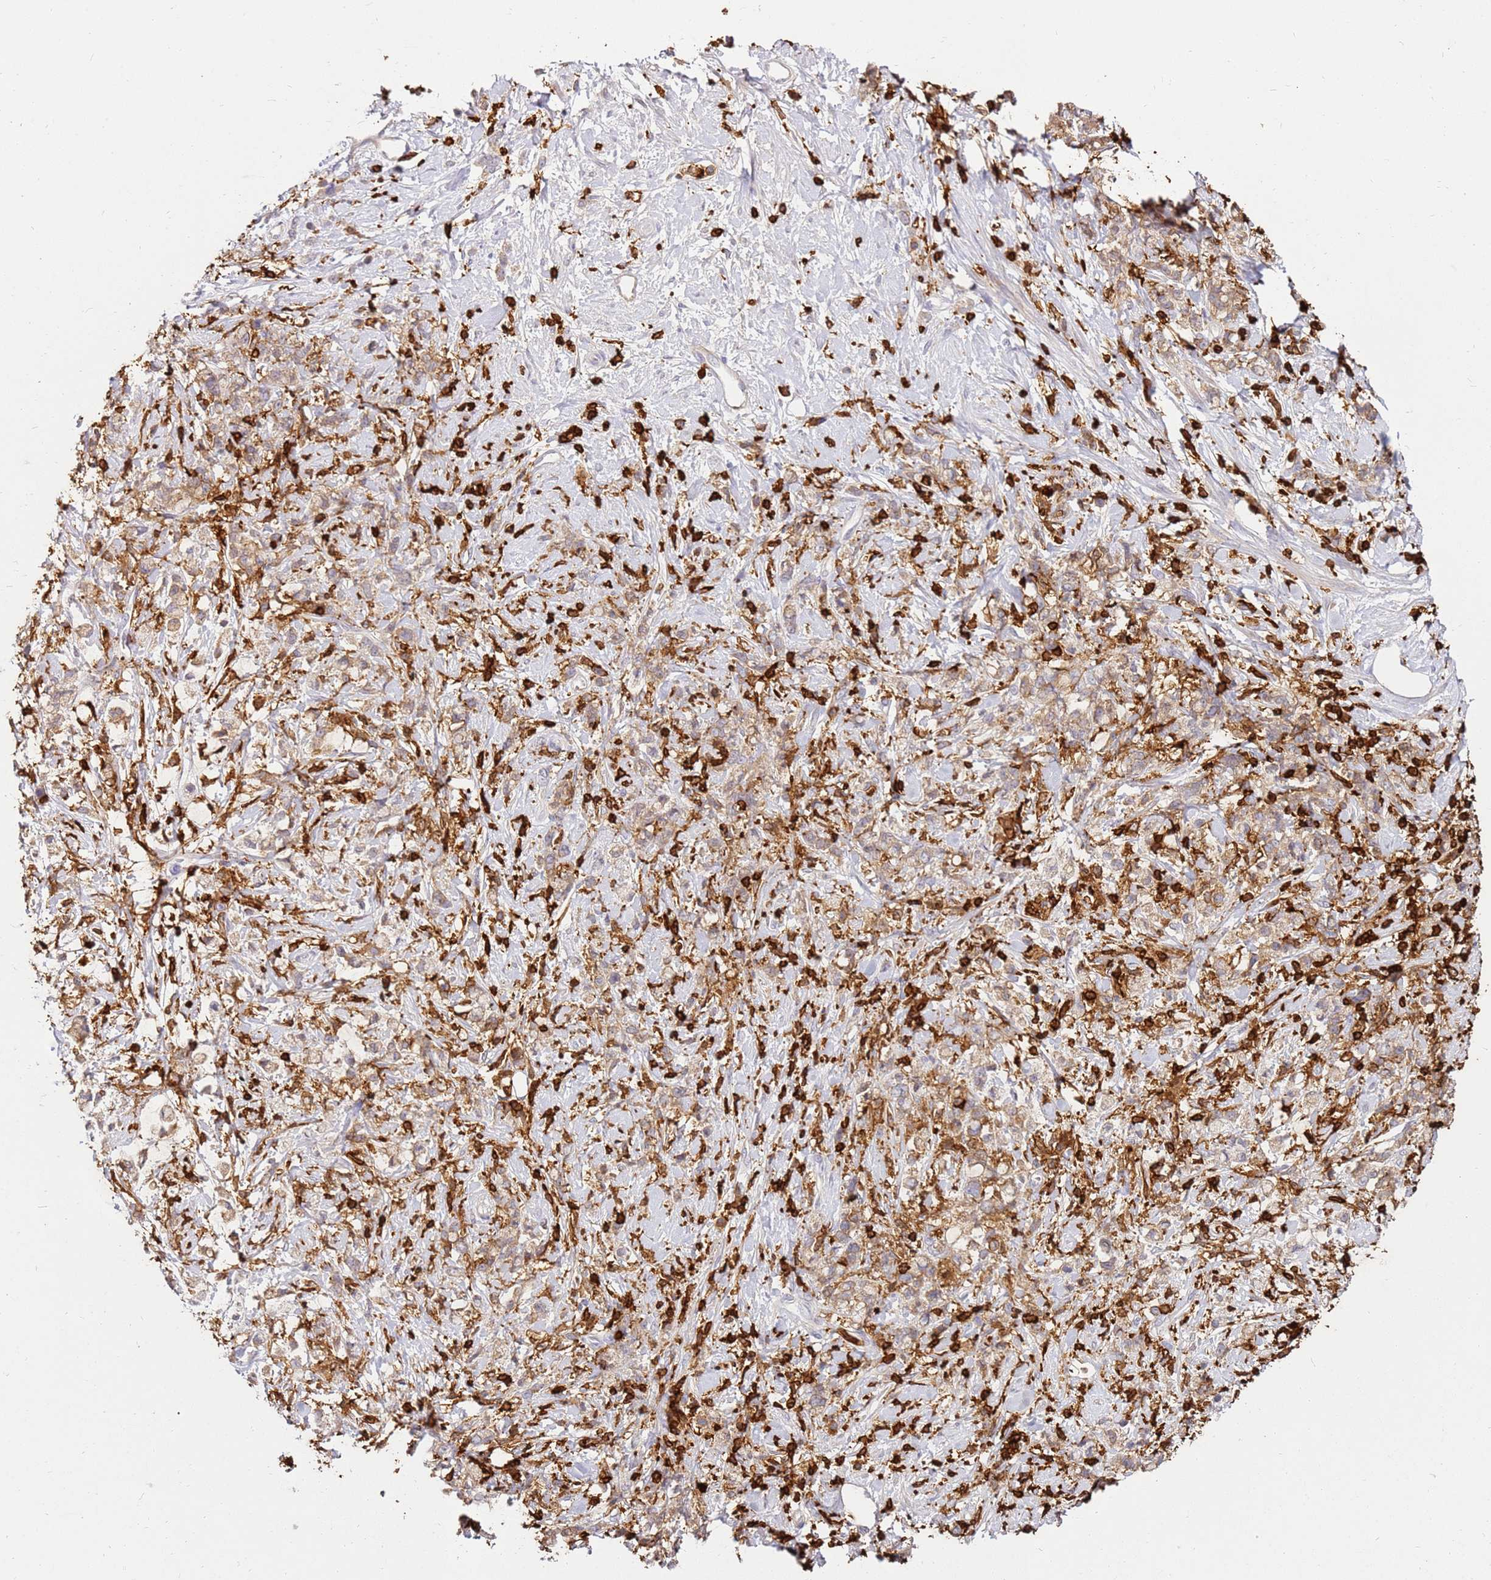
{"staining": {"intensity": "weak", "quantity": ">75%", "location": "cytoplasmic/membranous"}, "tissue": "stomach cancer", "cell_type": "Tumor cells", "image_type": "cancer", "snomed": [{"axis": "morphology", "description": "Adenocarcinoma, NOS"}, {"axis": "topography", "description": "Stomach"}], "caption": "Protein expression analysis of human stomach adenocarcinoma reveals weak cytoplasmic/membranous expression in about >75% of tumor cells.", "gene": "CORO1A", "patient": {"sex": "female", "age": 60}}